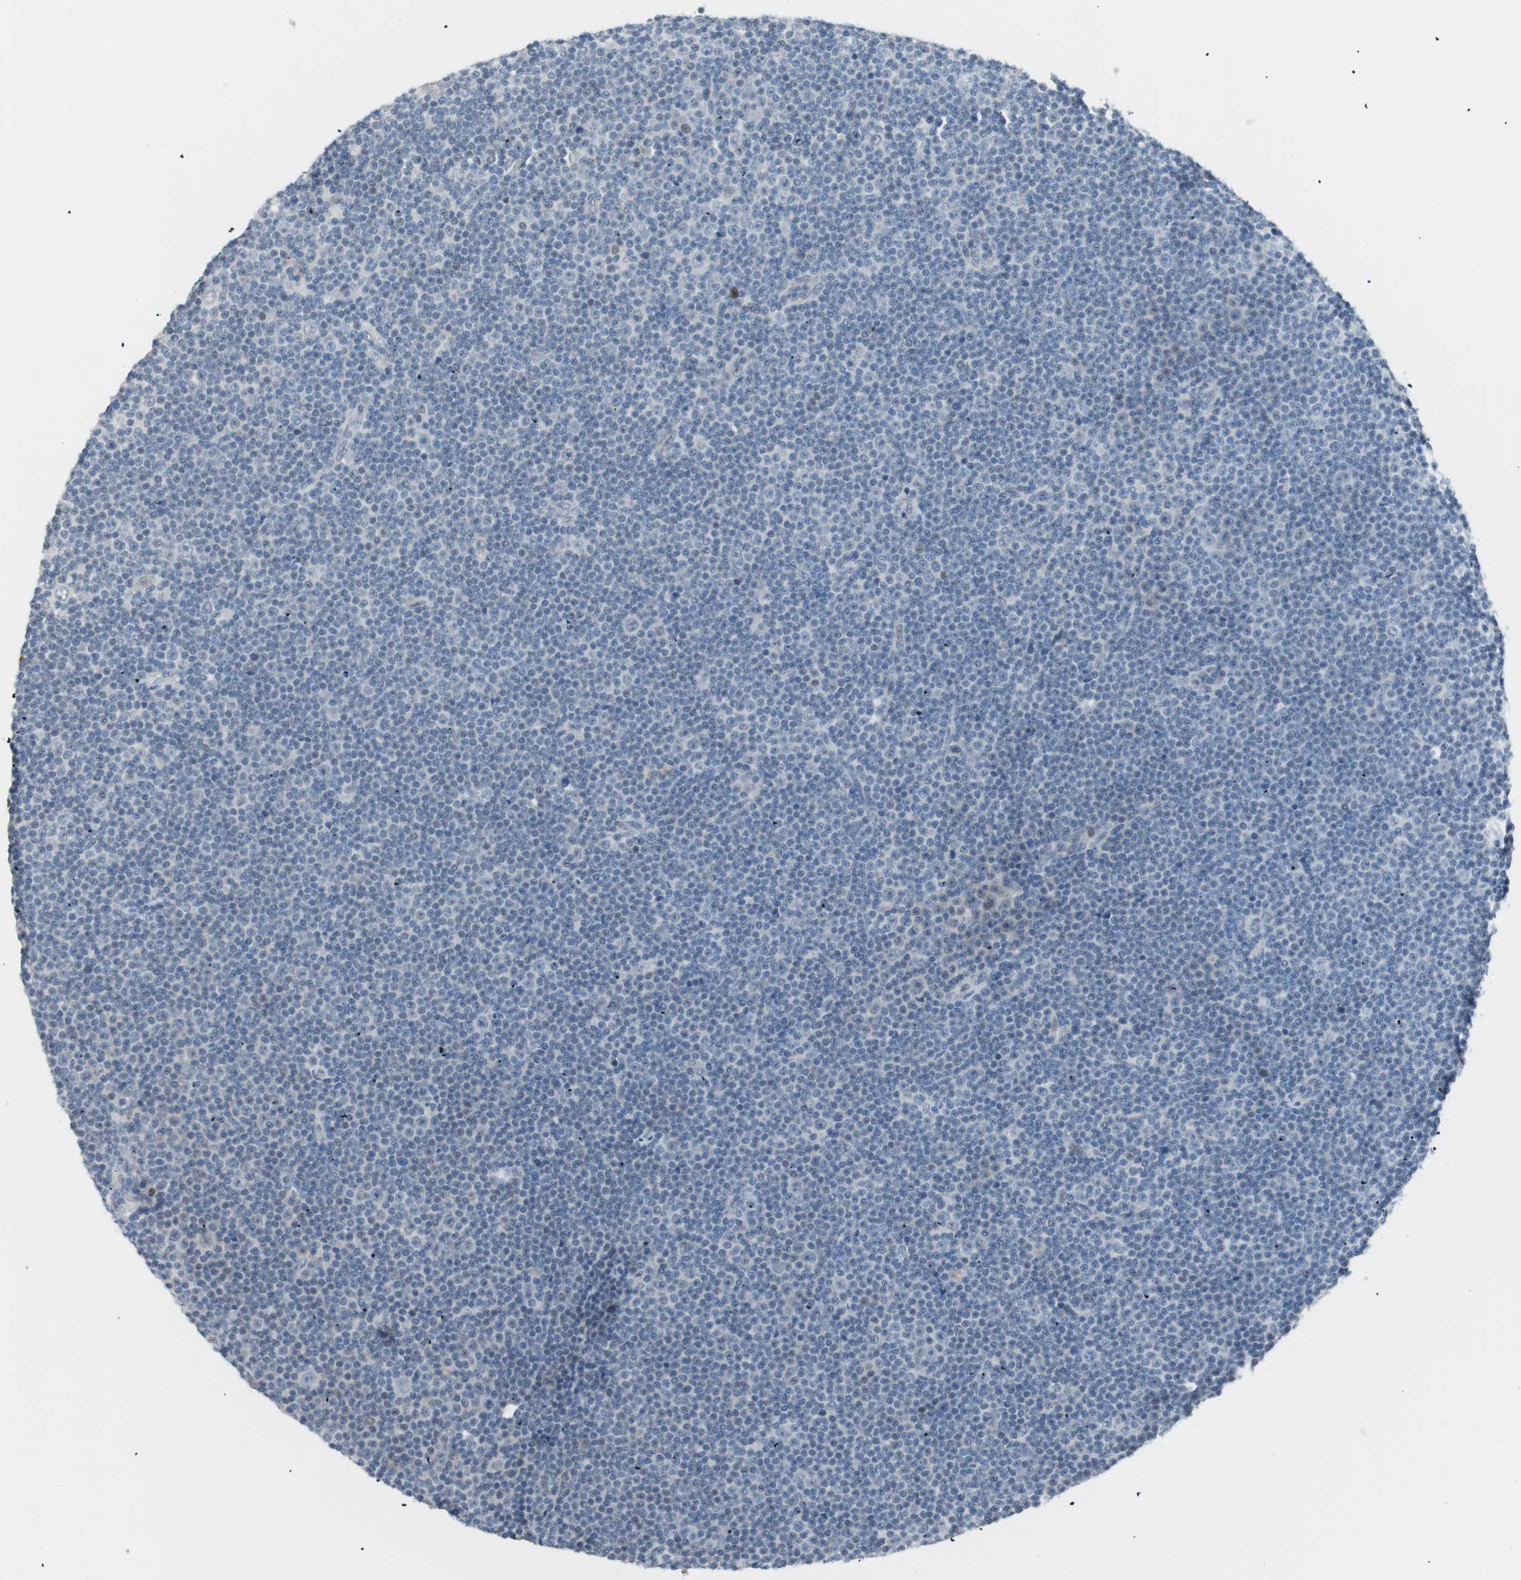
{"staining": {"intensity": "negative", "quantity": "none", "location": "none"}, "tissue": "lymphoma", "cell_type": "Tumor cells", "image_type": "cancer", "snomed": [{"axis": "morphology", "description": "Malignant lymphoma, non-Hodgkin's type, Low grade"}, {"axis": "topography", "description": "Lymph node"}], "caption": "Immunohistochemistry of malignant lymphoma, non-Hodgkin's type (low-grade) demonstrates no expression in tumor cells. (DAB (3,3'-diaminobenzidine) immunohistochemistry visualized using brightfield microscopy, high magnification).", "gene": "FOSL1", "patient": {"sex": "female", "age": 67}}